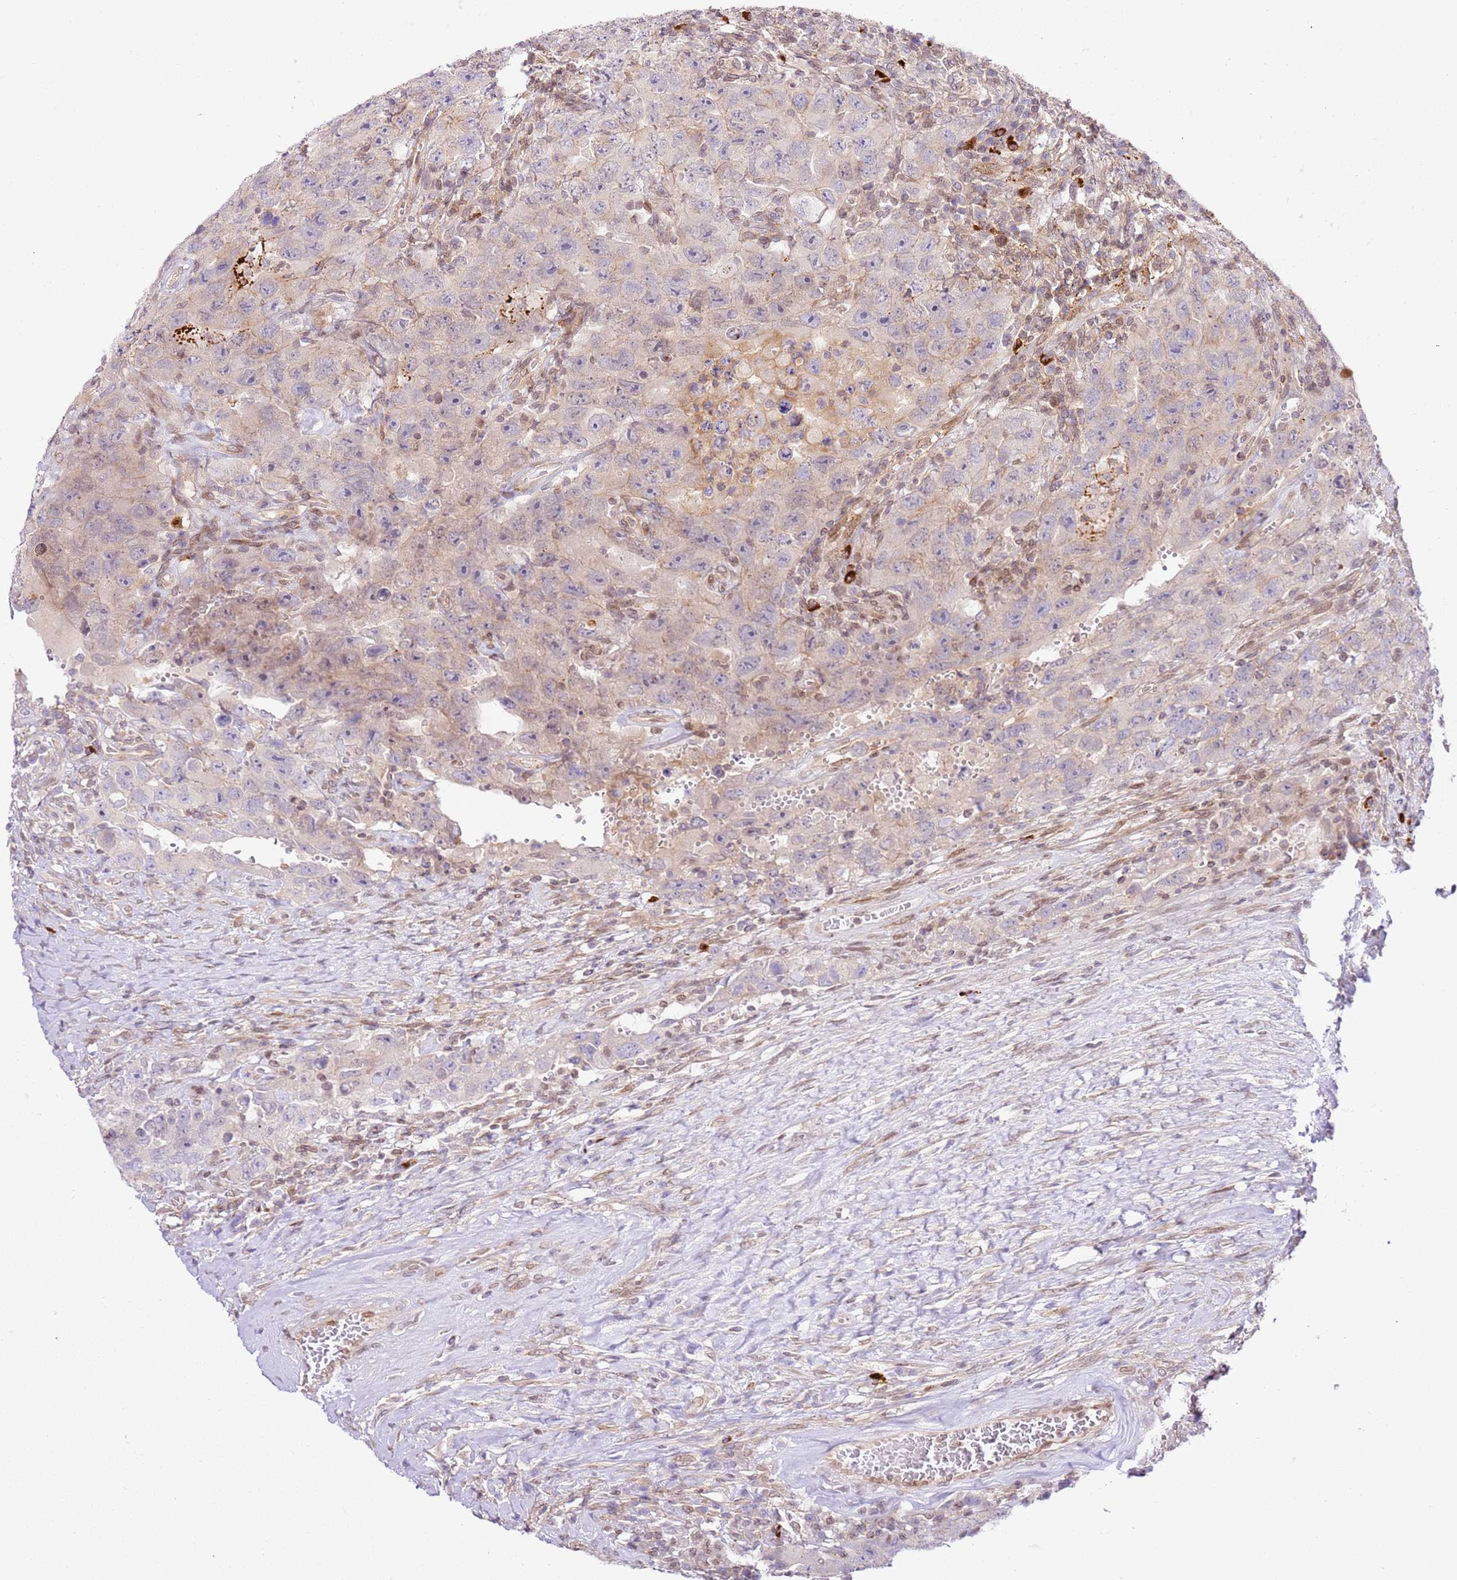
{"staining": {"intensity": "negative", "quantity": "none", "location": "none"}, "tissue": "testis cancer", "cell_type": "Tumor cells", "image_type": "cancer", "snomed": [{"axis": "morphology", "description": "Carcinoma, Embryonal, NOS"}, {"axis": "topography", "description": "Testis"}], "caption": "High magnification brightfield microscopy of testis embryonal carcinoma stained with DAB (3,3'-diaminobenzidine) (brown) and counterstained with hematoxylin (blue): tumor cells show no significant staining.", "gene": "TRIM37", "patient": {"sex": "male", "age": 26}}